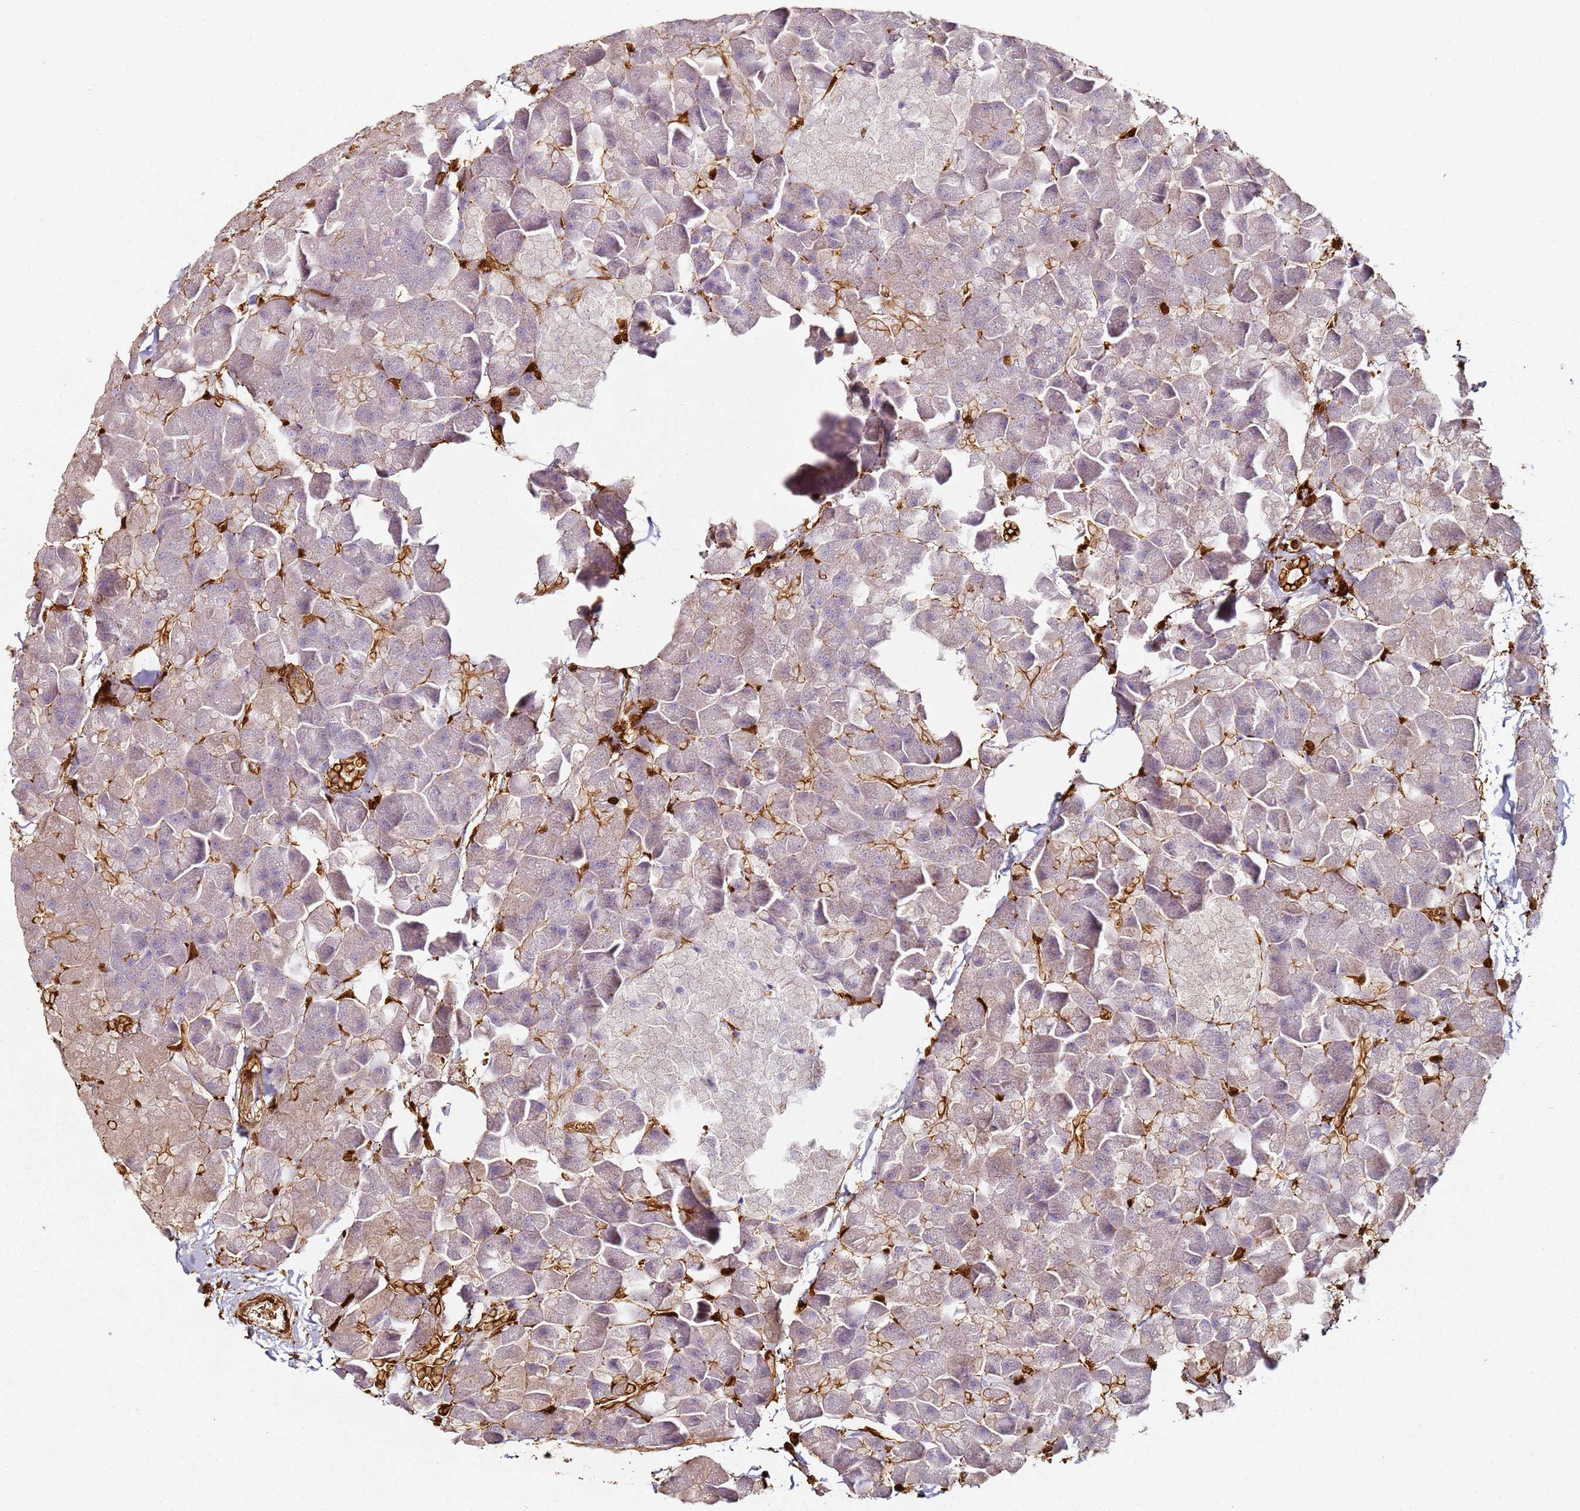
{"staining": {"intensity": "strong", "quantity": "<25%", "location": "cytoplasmic/membranous"}, "tissue": "pancreas", "cell_type": "Exocrine glandular cells", "image_type": "normal", "snomed": [{"axis": "morphology", "description": "Normal tissue, NOS"}, {"axis": "topography", "description": "Pancreas"}], "caption": "DAB (3,3'-diaminobenzidine) immunohistochemical staining of normal human pancreas exhibits strong cytoplasmic/membranous protein positivity in about <25% of exocrine glandular cells. (Stains: DAB (3,3'-diaminobenzidine) in brown, nuclei in blue, Microscopy: brightfield microscopy at high magnification).", "gene": "S100A4", "patient": {"sex": "male", "age": 35}}